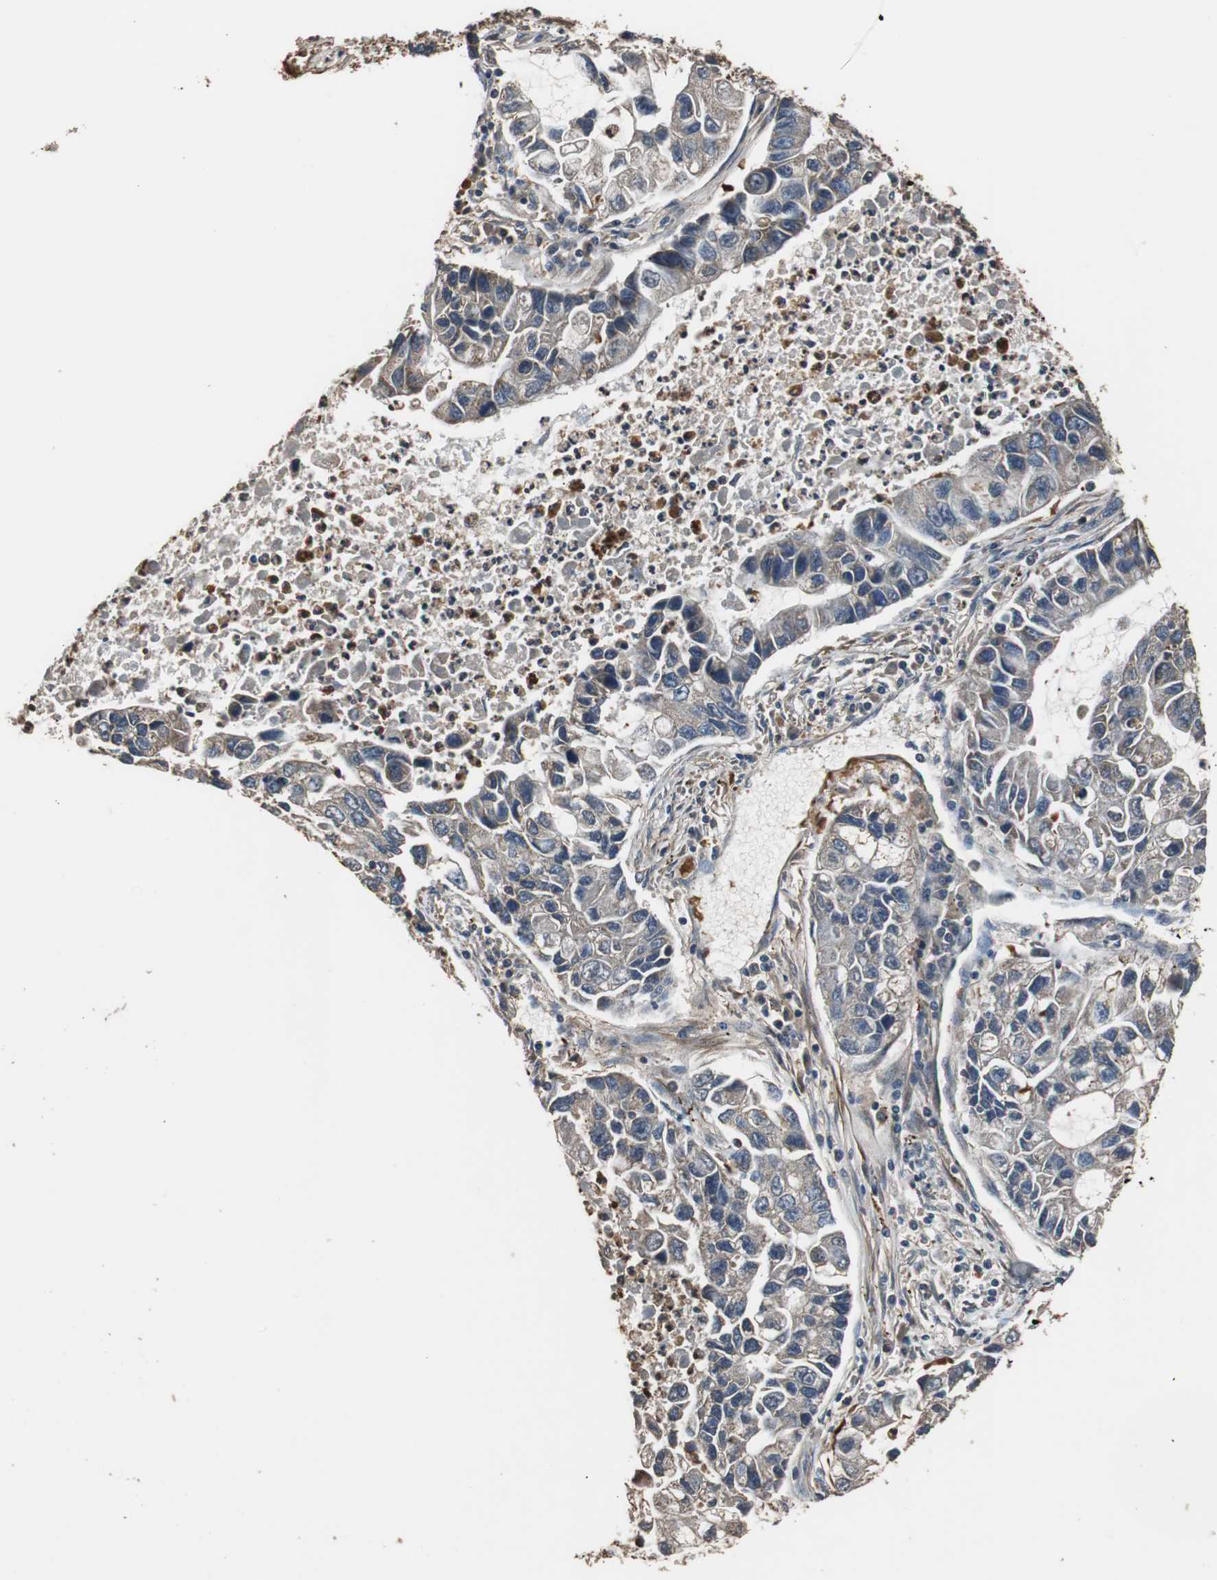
{"staining": {"intensity": "weak", "quantity": "<25%", "location": "cytoplasmic/membranous"}, "tissue": "lung cancer", "cell_type": "Tumor cells", "image_type": "cancer", "snomed": [{"axis": "morphology", "description": "Adenocarcinoma, NOS"}, {"axis": "topography", "description": "Lung"}], "caption": "Human lung adenocarcinoma stained for a protein using immunohistochemistry (IHC) reveals no positivity in tumor cells.", "gene": "PITRM1", "patient": {"sex": "female", "age": 51}}